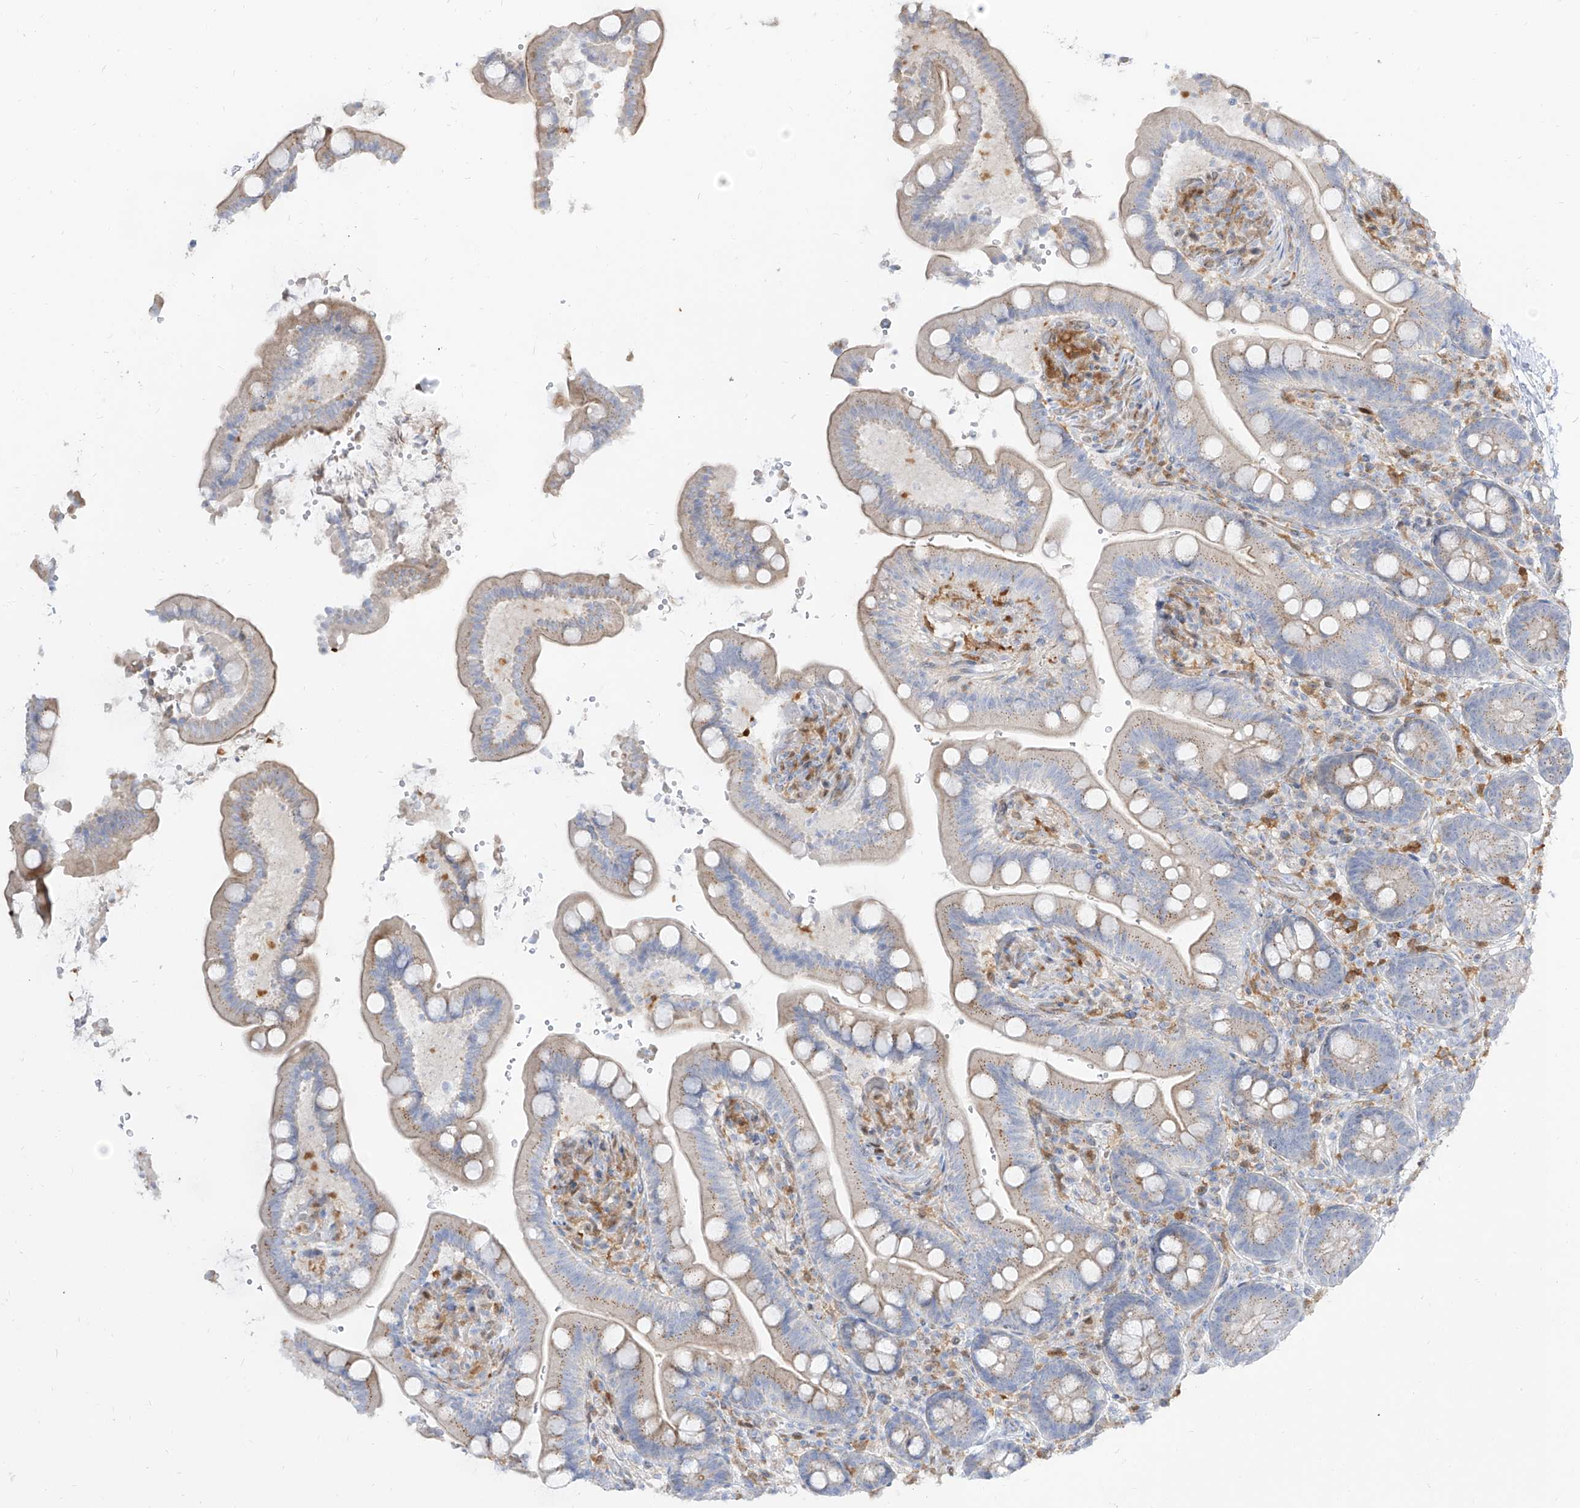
{"staining": {"intensity": "negative", "quantity": "none", "location": "none"}, "tissue": "colon", "cell_type": "Endothelial cells", "image_type": "normal", "snomed": [{"axis": "morphology", "description": "Normal tissue, NOS"}, {"axis": "topography", "description": "Smooth muscle"}, {"axis": "topography", "description": "Colon"}], "caption": "DAB (3,3'-diaminobenzidine) immunohistochemical staining of normal colon shows no significant staining in endothelial cells. The staining is performed using DAB brown chromogen with nuclei counter-stained in using hematoxylin.", "gene": "KYNU", "patient": {"sex": "male", "age": 73}}